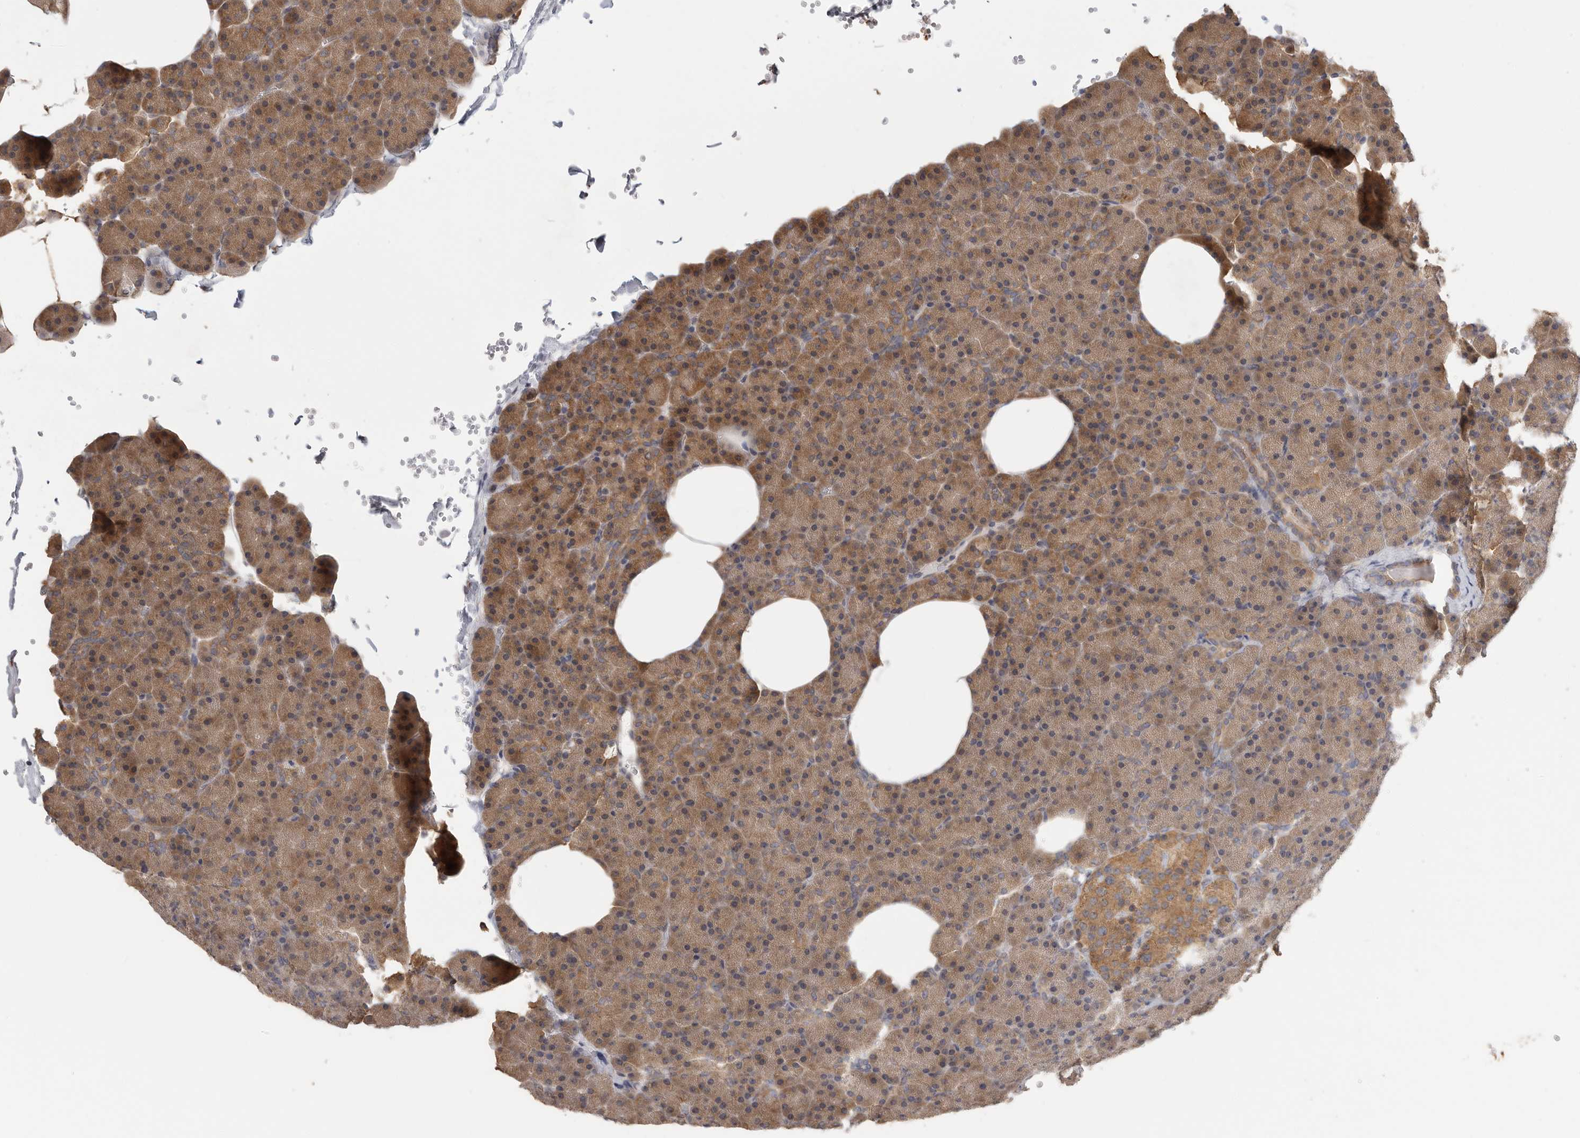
{"staining": {"intensity": "moderate", "quantity": ">75%", "location": "cytoplasmic/membranous"}, "tissue": "pancreas", "cell_type": "Exocrine glandular cells", "image_type": "normal", "snomed": [{"axis": "morphology", "description": "Normal tissue, NOS"}, {"axis": "morphology", "description": "Carcinoid, malignant, NOS"}, {"axis": "topography", "description": "Pancreas"}], "caption": "Protein expression analysis of normal human pancreas reveals moderate cytoplasmic/membranous staining in about >75% of exocrine glandular cells.", "gene": "CCT8", "patient": {"sex": "female", "age": 35}}